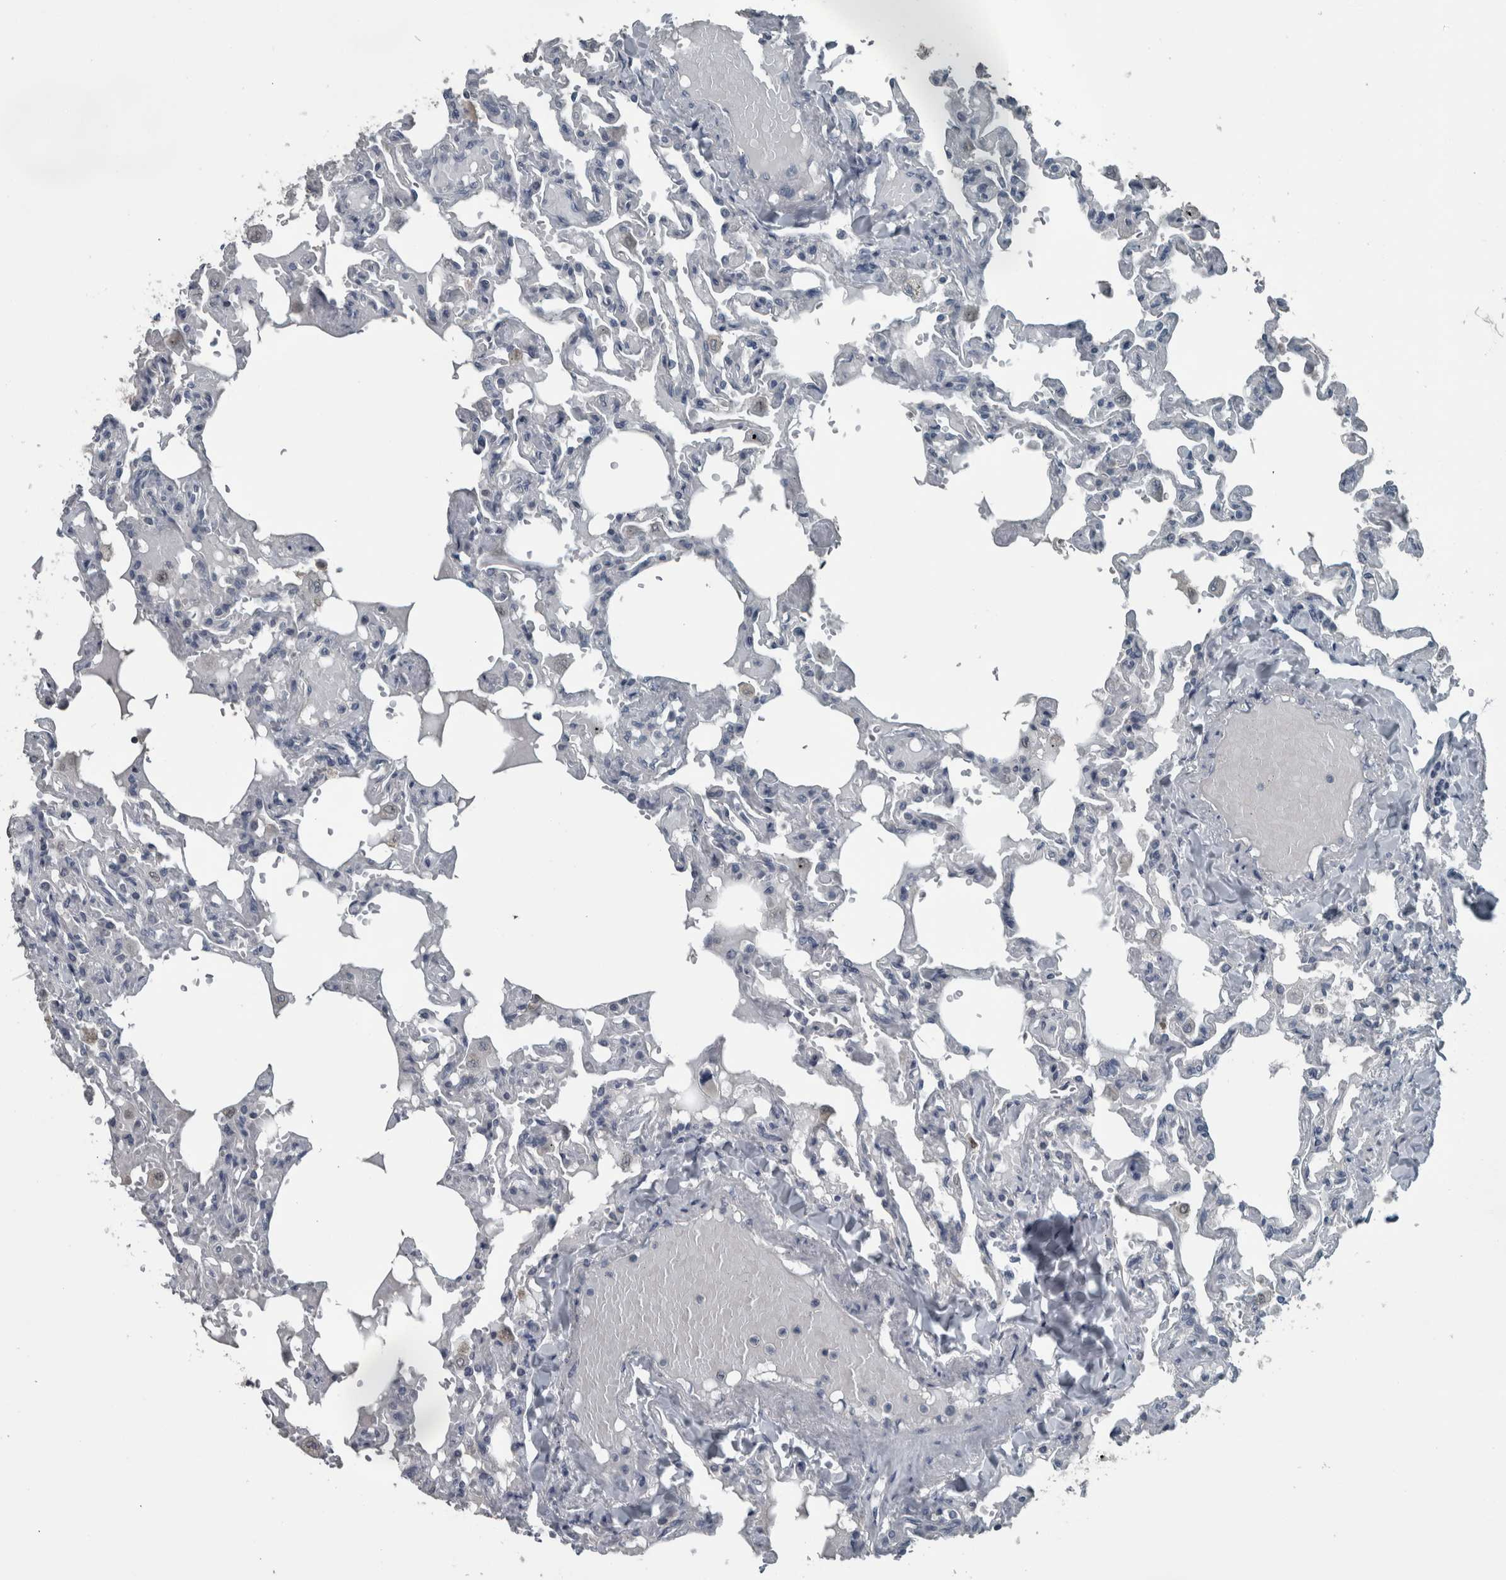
{"staining": {"intensity": "negative", "quantity": "none", "location": "none"}, "tissue": "lung", "cell_type": "Alveolar cells", "image_type": "normal", "snomed": [{"axis": "morphology", "description": "Normal tissue, NOS"}, {"axis": "topography", "description": "Lung"}], "caption": "Photomicrograph shows no protein positivity in alveolar cells of normal lung.", "gene": "KRT20", "patient": {"sex": "male", "age": 21}}